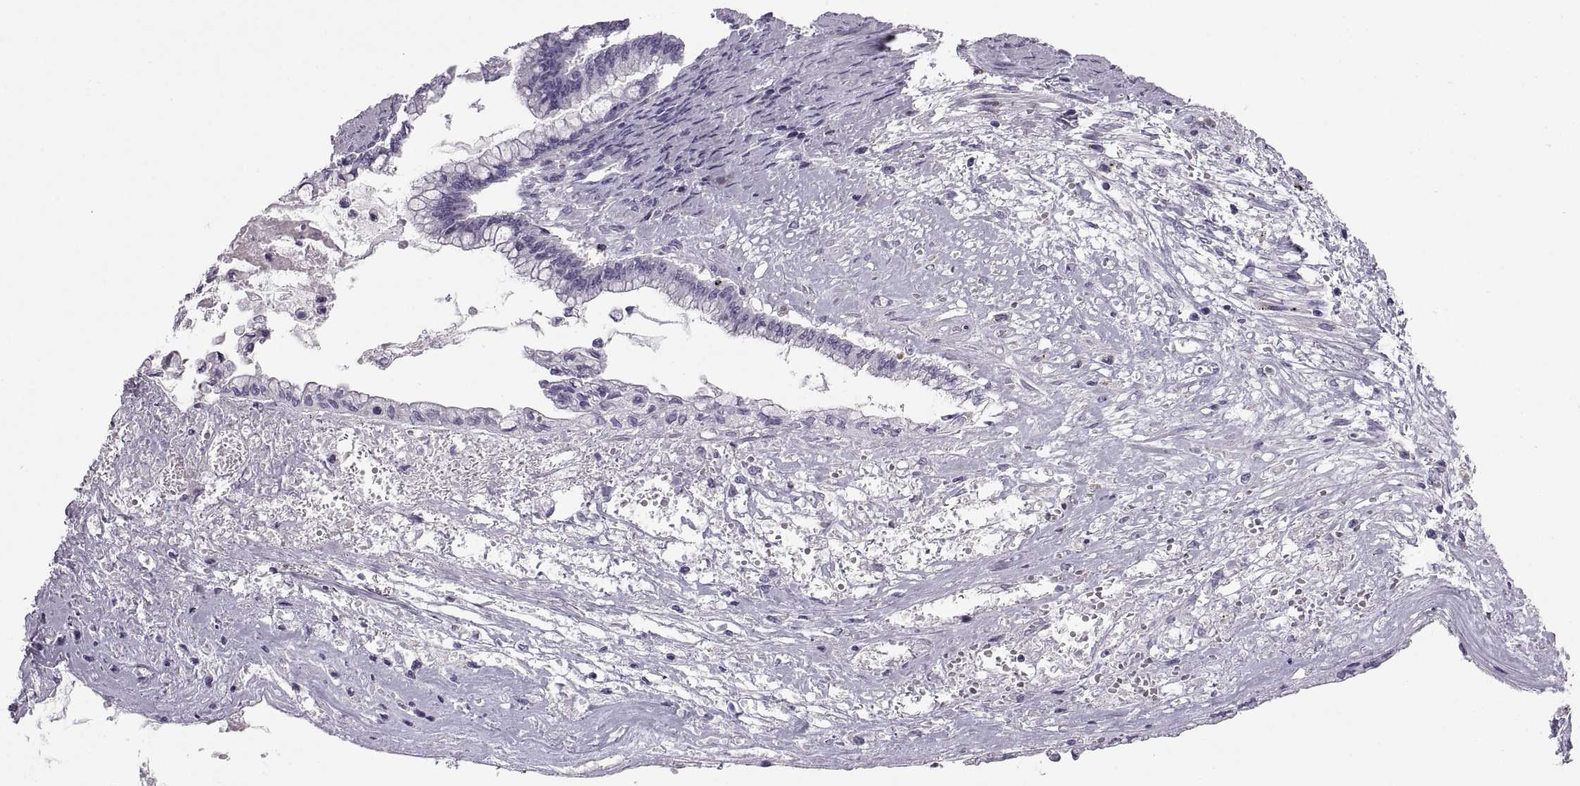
{"staining": {"intensity": "negative", "quantity": "none", "location": "none"}, "tissue": "ovarian cancer", "cell_type": "Tumor cells", "image_type": "cancer", "snomed": [{"axis": "morphology", "description": "Cystadenocarcinoma, mucinous, NOS"}, {"axis": "topography", "description": "Ovary"}], "caption": "This is an immunohistochemistry photomicrograph of human mucinous cystadenocarcinoma (ovarian). There is no positivity in tumor cells.", "gene": "QRICH2", "patient": {"sex": "female", "age": 67}}